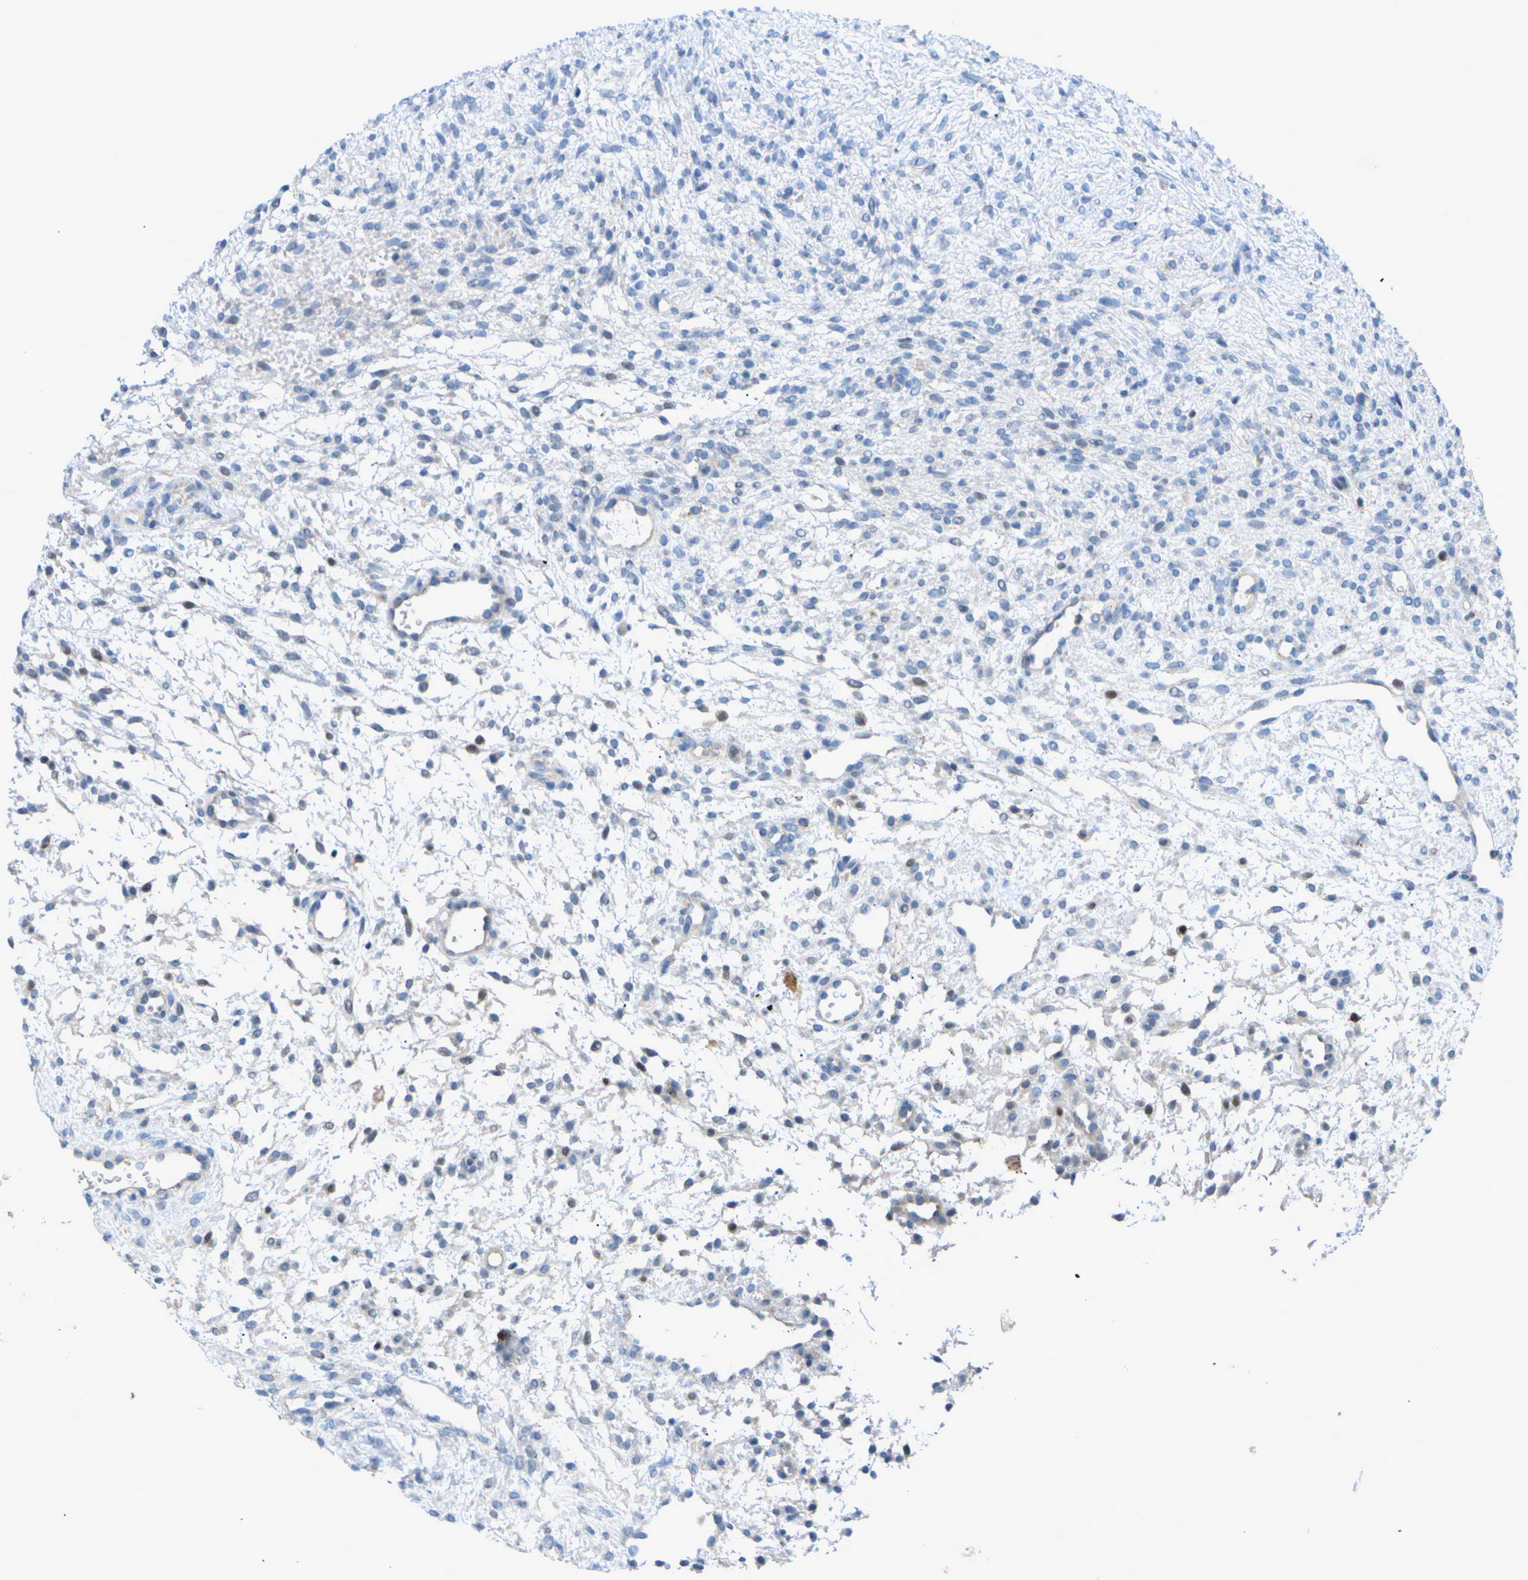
{"staining": {"intensity": "strong", "quantity": "<25%", "location": "nuclear"}, "tissue": "ovary", "cell_type": "Ovarian stroma cells", "image_type": "normal", "snomed": [{"axis": "morphology", "description": "Normal tissue, NOS"}, {"axis": "morphology", "description": "Cyst, NOS"}, {"axis": "topography", "description": "Ovary"}], "caption": "Immunohistochemical staining of unremarkable ovary displays medium levels of strong nuclear expression in approximately <25% of ovarian stroma cells. The staining was performed using DAB (3,3'-diaminobenzidine) to visualize the protein expression in brown, while the nuclei were stained in blue with hematoxylin (Magnification: 20x).", "gene": "RPS6KA3", "patient": {"sex": "female", "age": 18}}